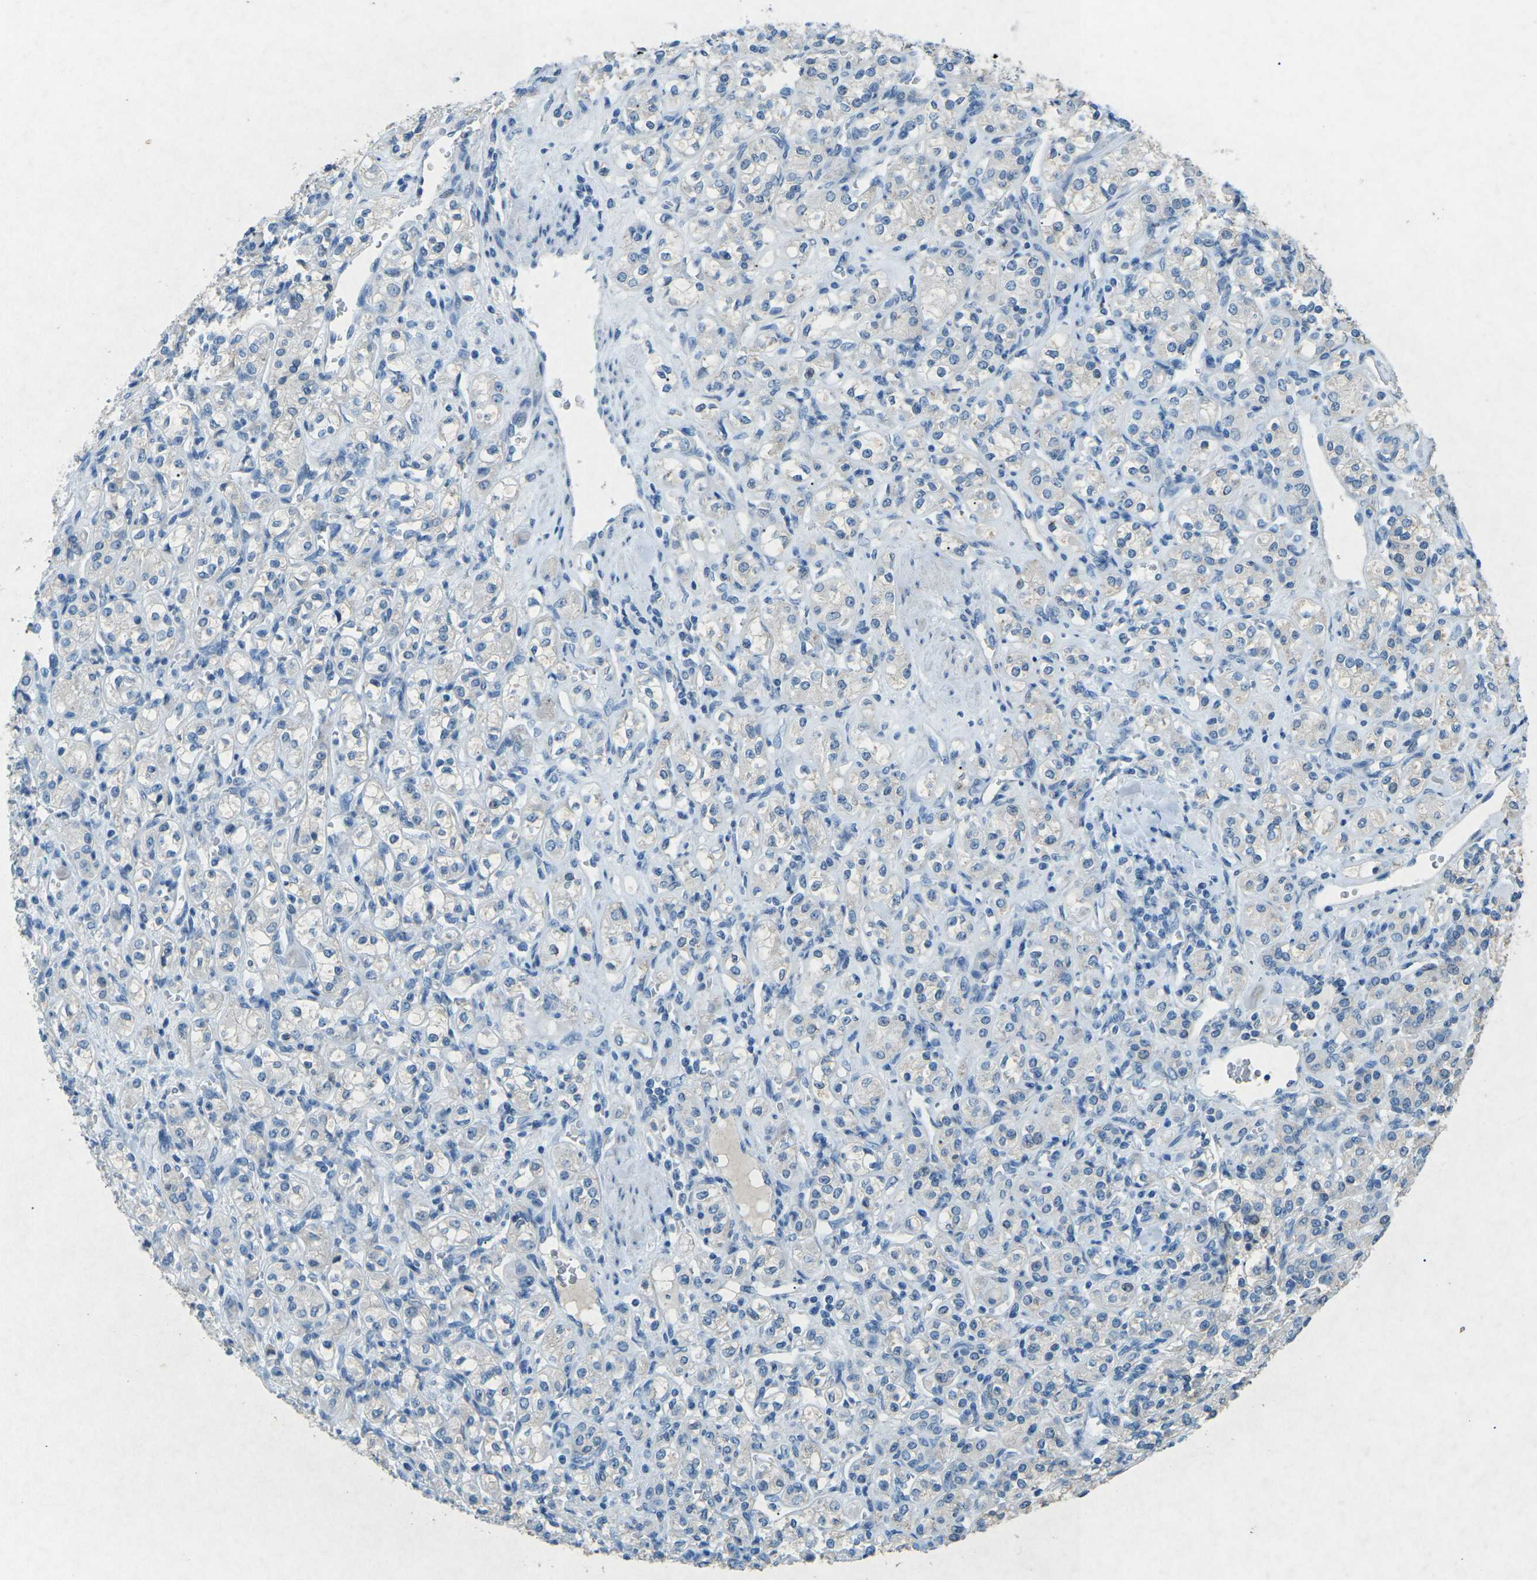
{"staining": {"intensity": "negative", "quantity": "none", "location": "none"}, "tissue": "renal cancer", "cell_type": "Tumor cells", "image_type": "cancer", "snomed": [{"axis": "morphology", "description": "Adenocarcinoma, NOS"}, {"axis": "topography", "description": "Kidney"}], "caption": "Tumor cells show no significant positivity in adenocarcinoma (renal).", "gene": "A1BG", "patient": {"sex": "male", "age": 77}}